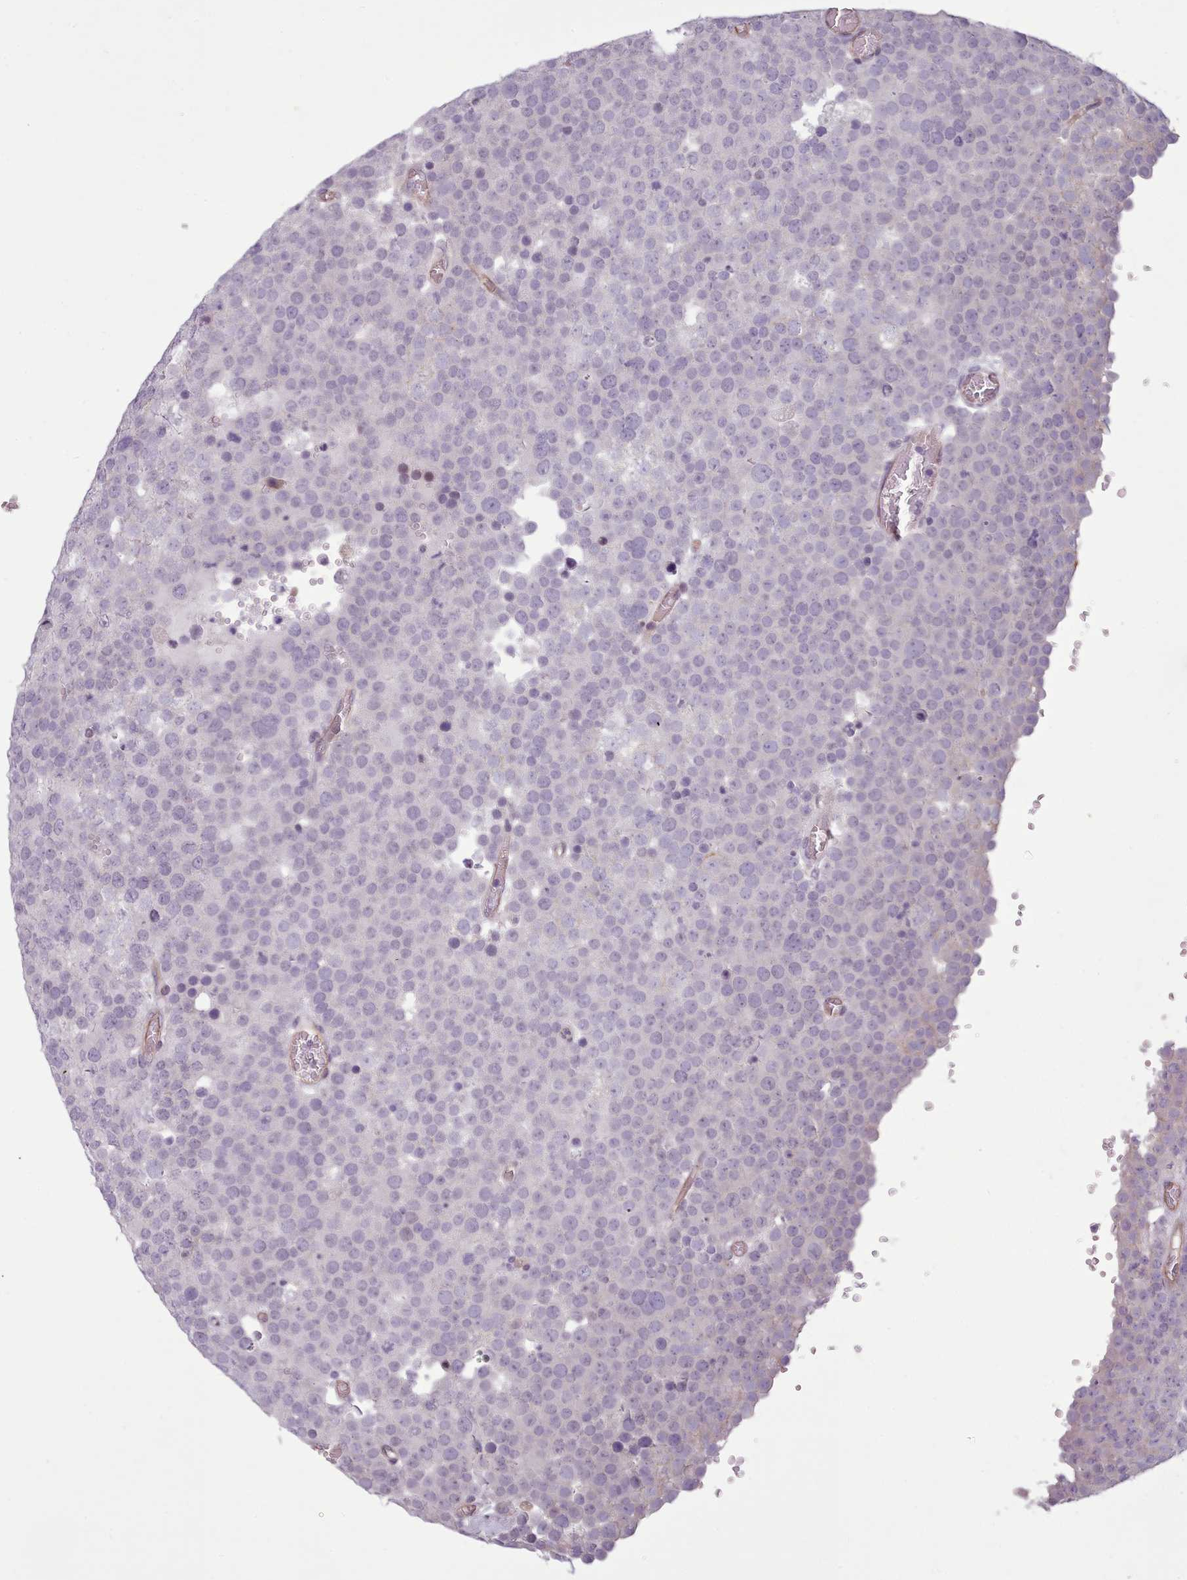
{"staining": {"intensity": "negative", "quantity": "none", "location": "none"}, "tissue": "testis cancer", "cell_type": "Tumor cells", "image_type": "cancer", "snomed": [{"axis": "morphology", "description": "Normal tissue, NOS"}, {"axis": "morphology", "description": "Seminoma, NOS"}, {"axis": "topography", "description": "Testis"}], "caption": "Photomicrograph shows no significant protein staining in tumor cells of testis seminoma. Brightfield microscopy of immunohistochemistry stained with DAB (brown) and hematoxylin (blue), captured at high magnification.", "gene": "PLD4", "patient": {"sex": "male", "age": 71}}